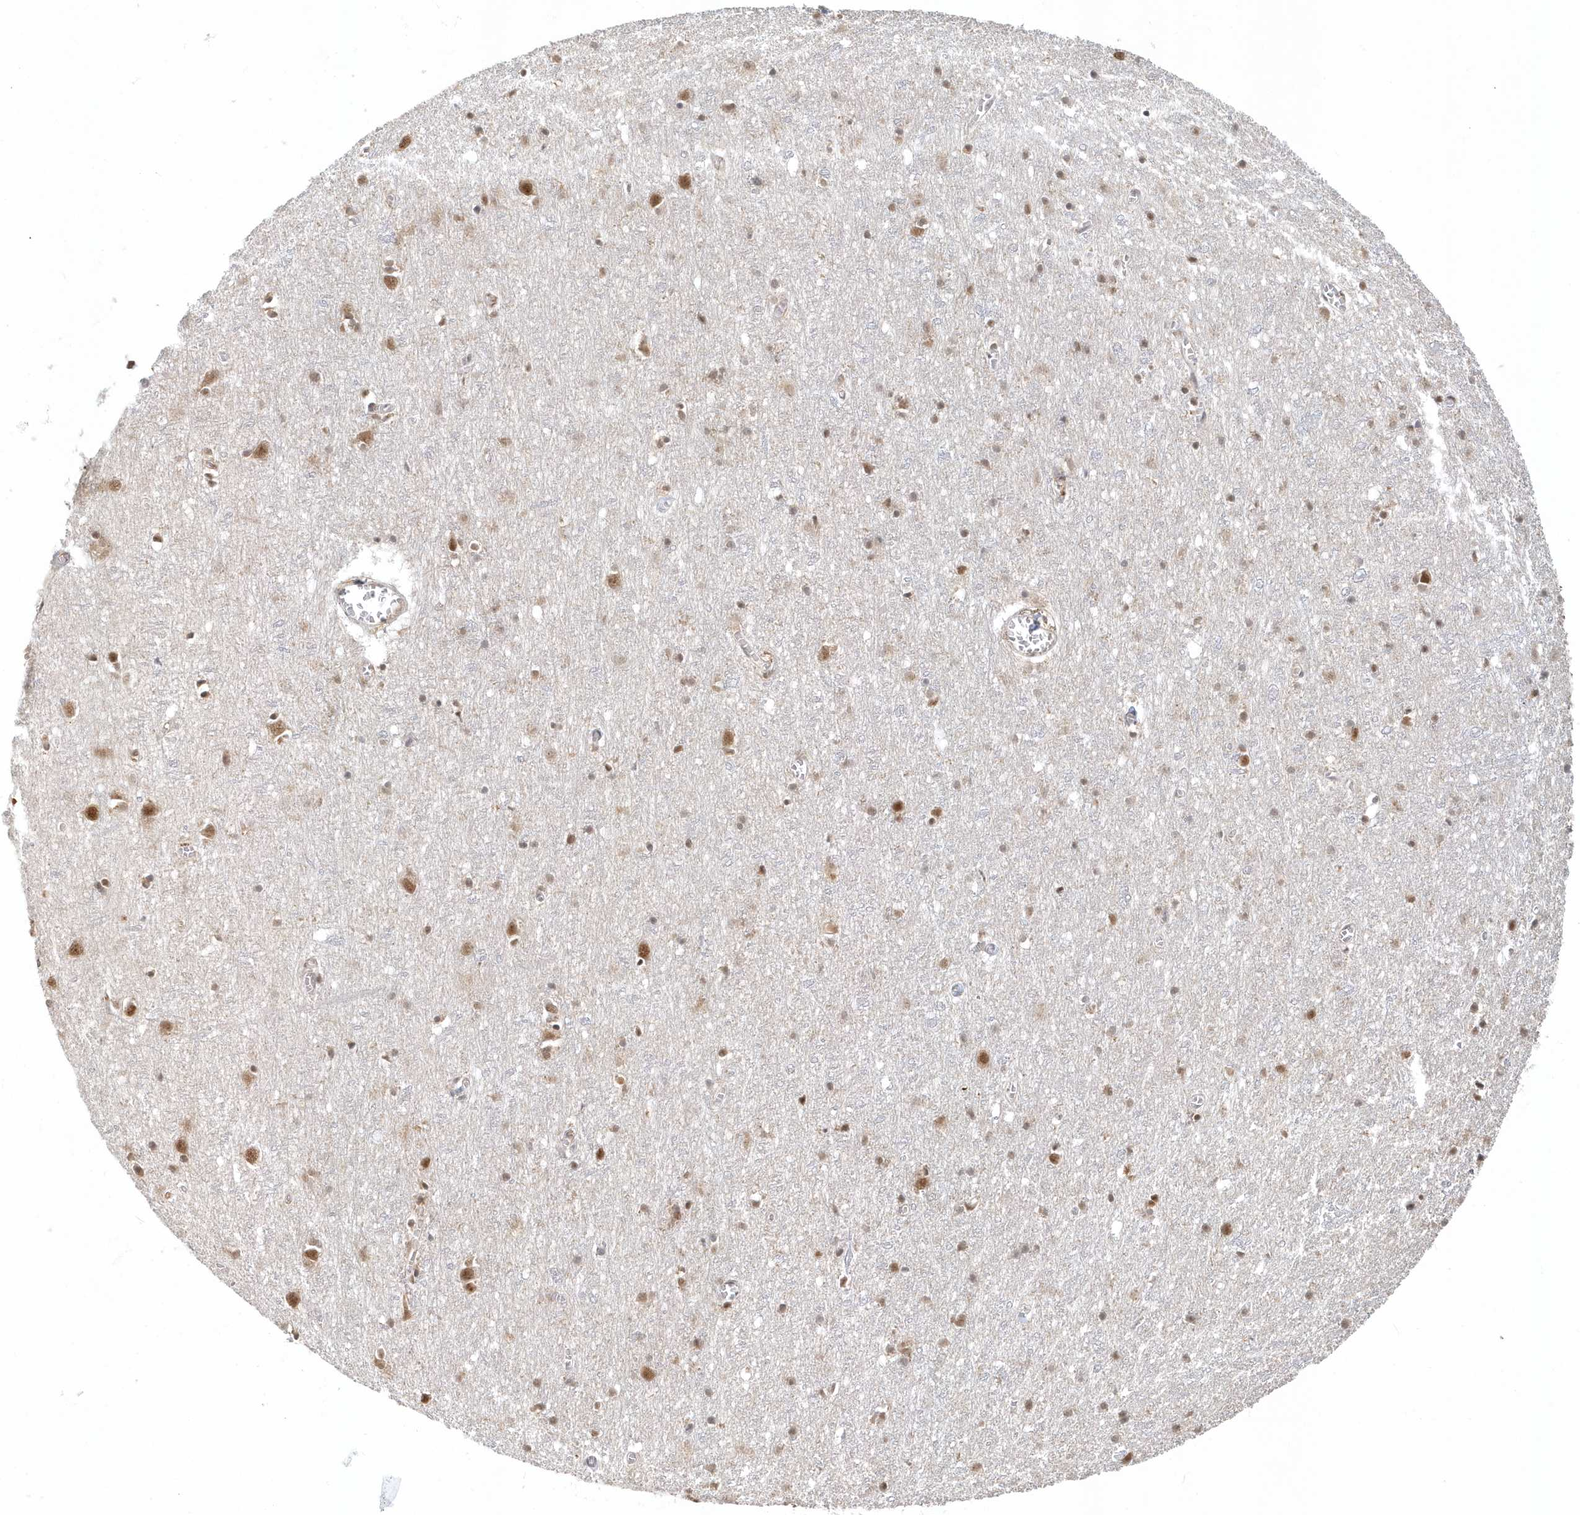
{"staining": {"intensity": "negative", "quantity": "none", "location": "none"}, "tissue": "cerebral cortex", "cell_type": "Endothelial cells", "image_type": "normal", "snomed": [{"axis": "morphology", "description": "Normal tissue, NOS"}, {"axis": "topography", "description": "Cerebral cortex"}], "caption": "Immunohistochemistry histopathology image of benign cerebral cortex: cerebral cortex stained with DAB displays no significant protein expression in endothelial cells.", "gene": "PSMD6", "patient": {"sex": "female", "age": 64}}